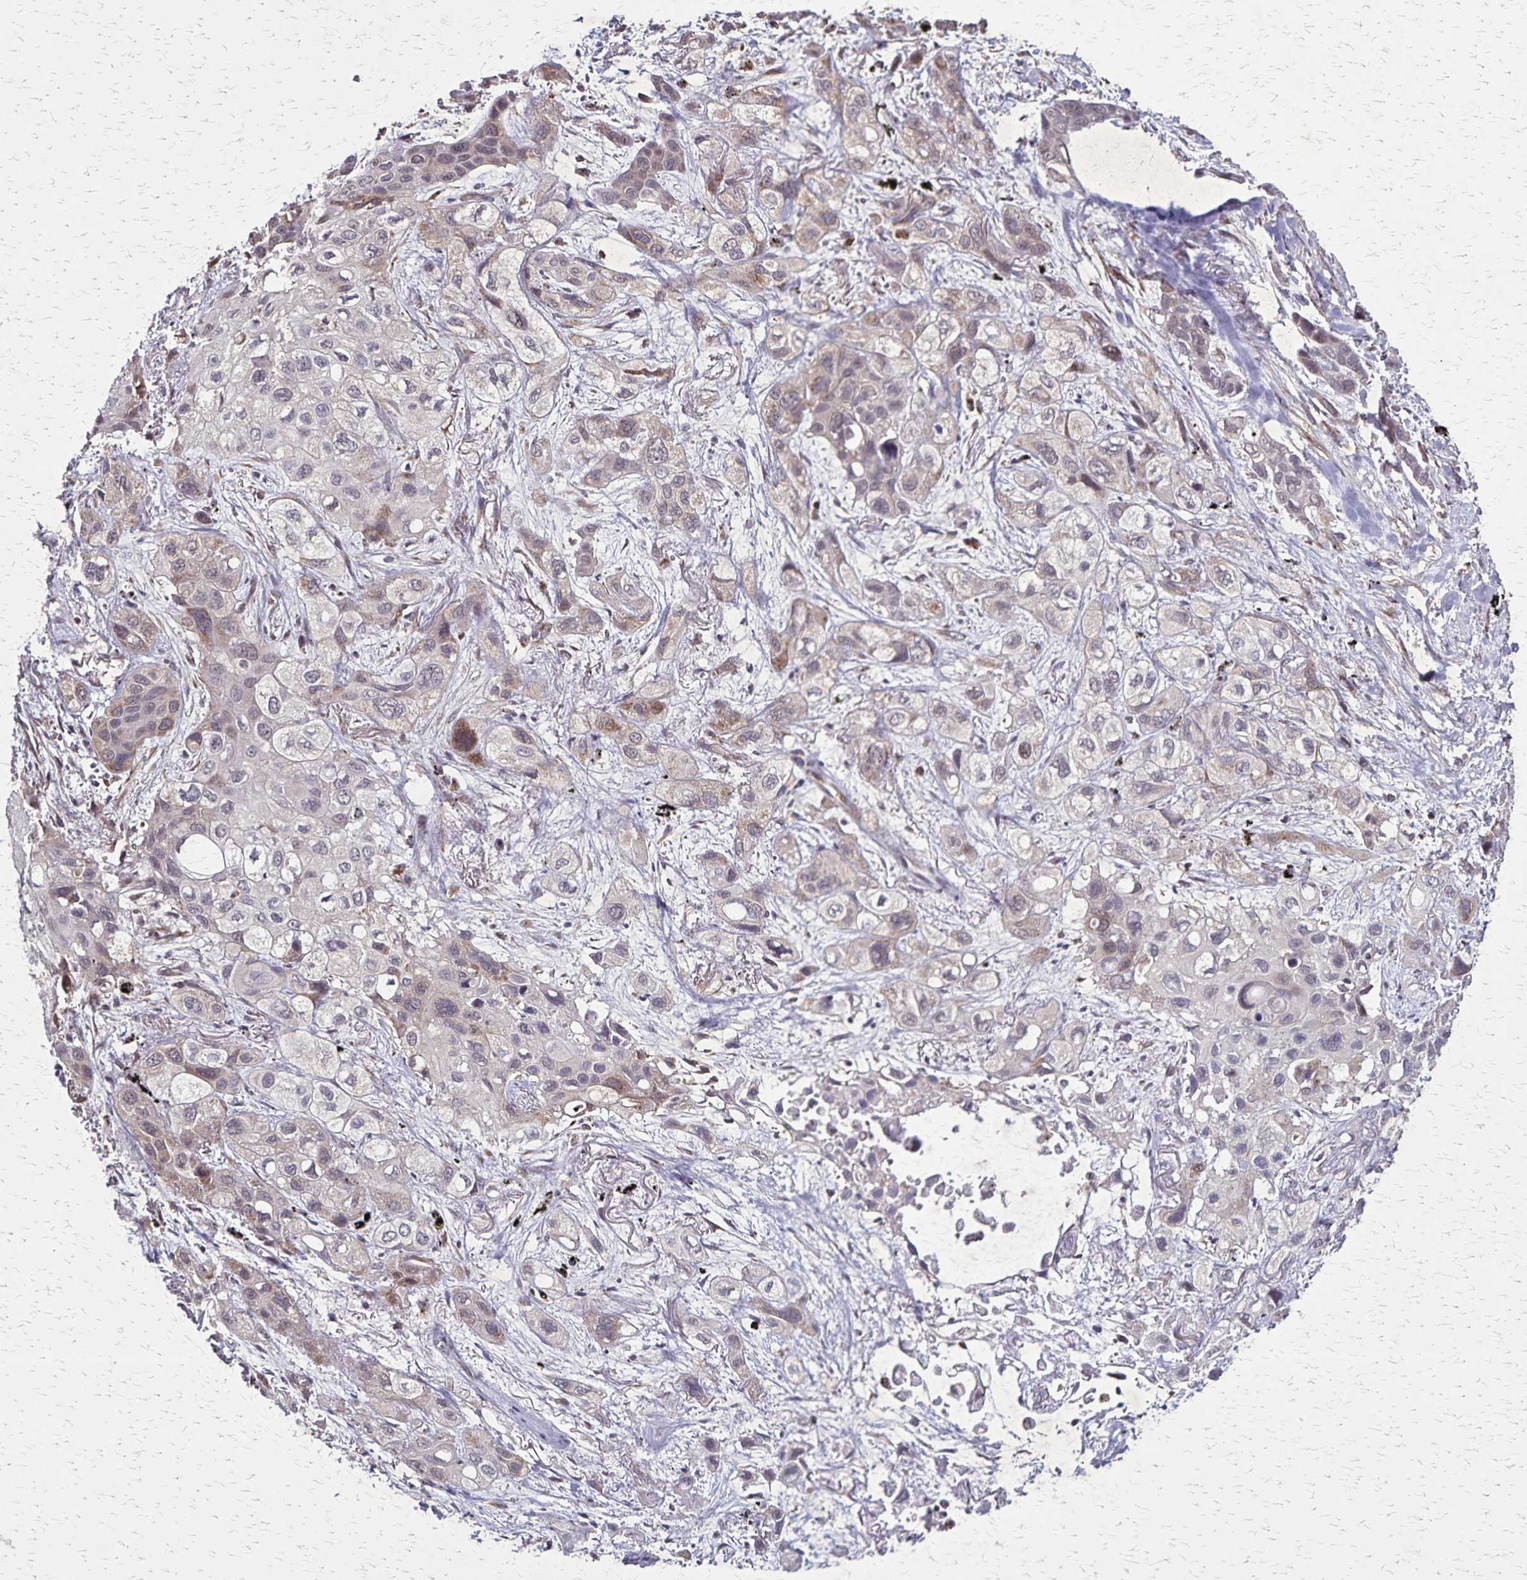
{"staining": {"intensity": "weak", "quantity": "<25%", "location": "cytoplasmic/membranous"}, "tissue": "lung cancer", "cell_type": "Tumor cells", "image_type": "cancer", "snomed": [{"axis": "morphology", "description": "Squamous cell carcinoma, NOS"}, {"axis": "morphology", "description": "Squamous cell carcinoma, metastatic, NOS"}, {"axis": "topography", "description": "Lung"}], "caption": "Tumor cells show no significant protein expression in metastatic squamous cell carcinoma (lung).", "gene": "NFS1", "patient": {"sex": "male", "age": 59}}